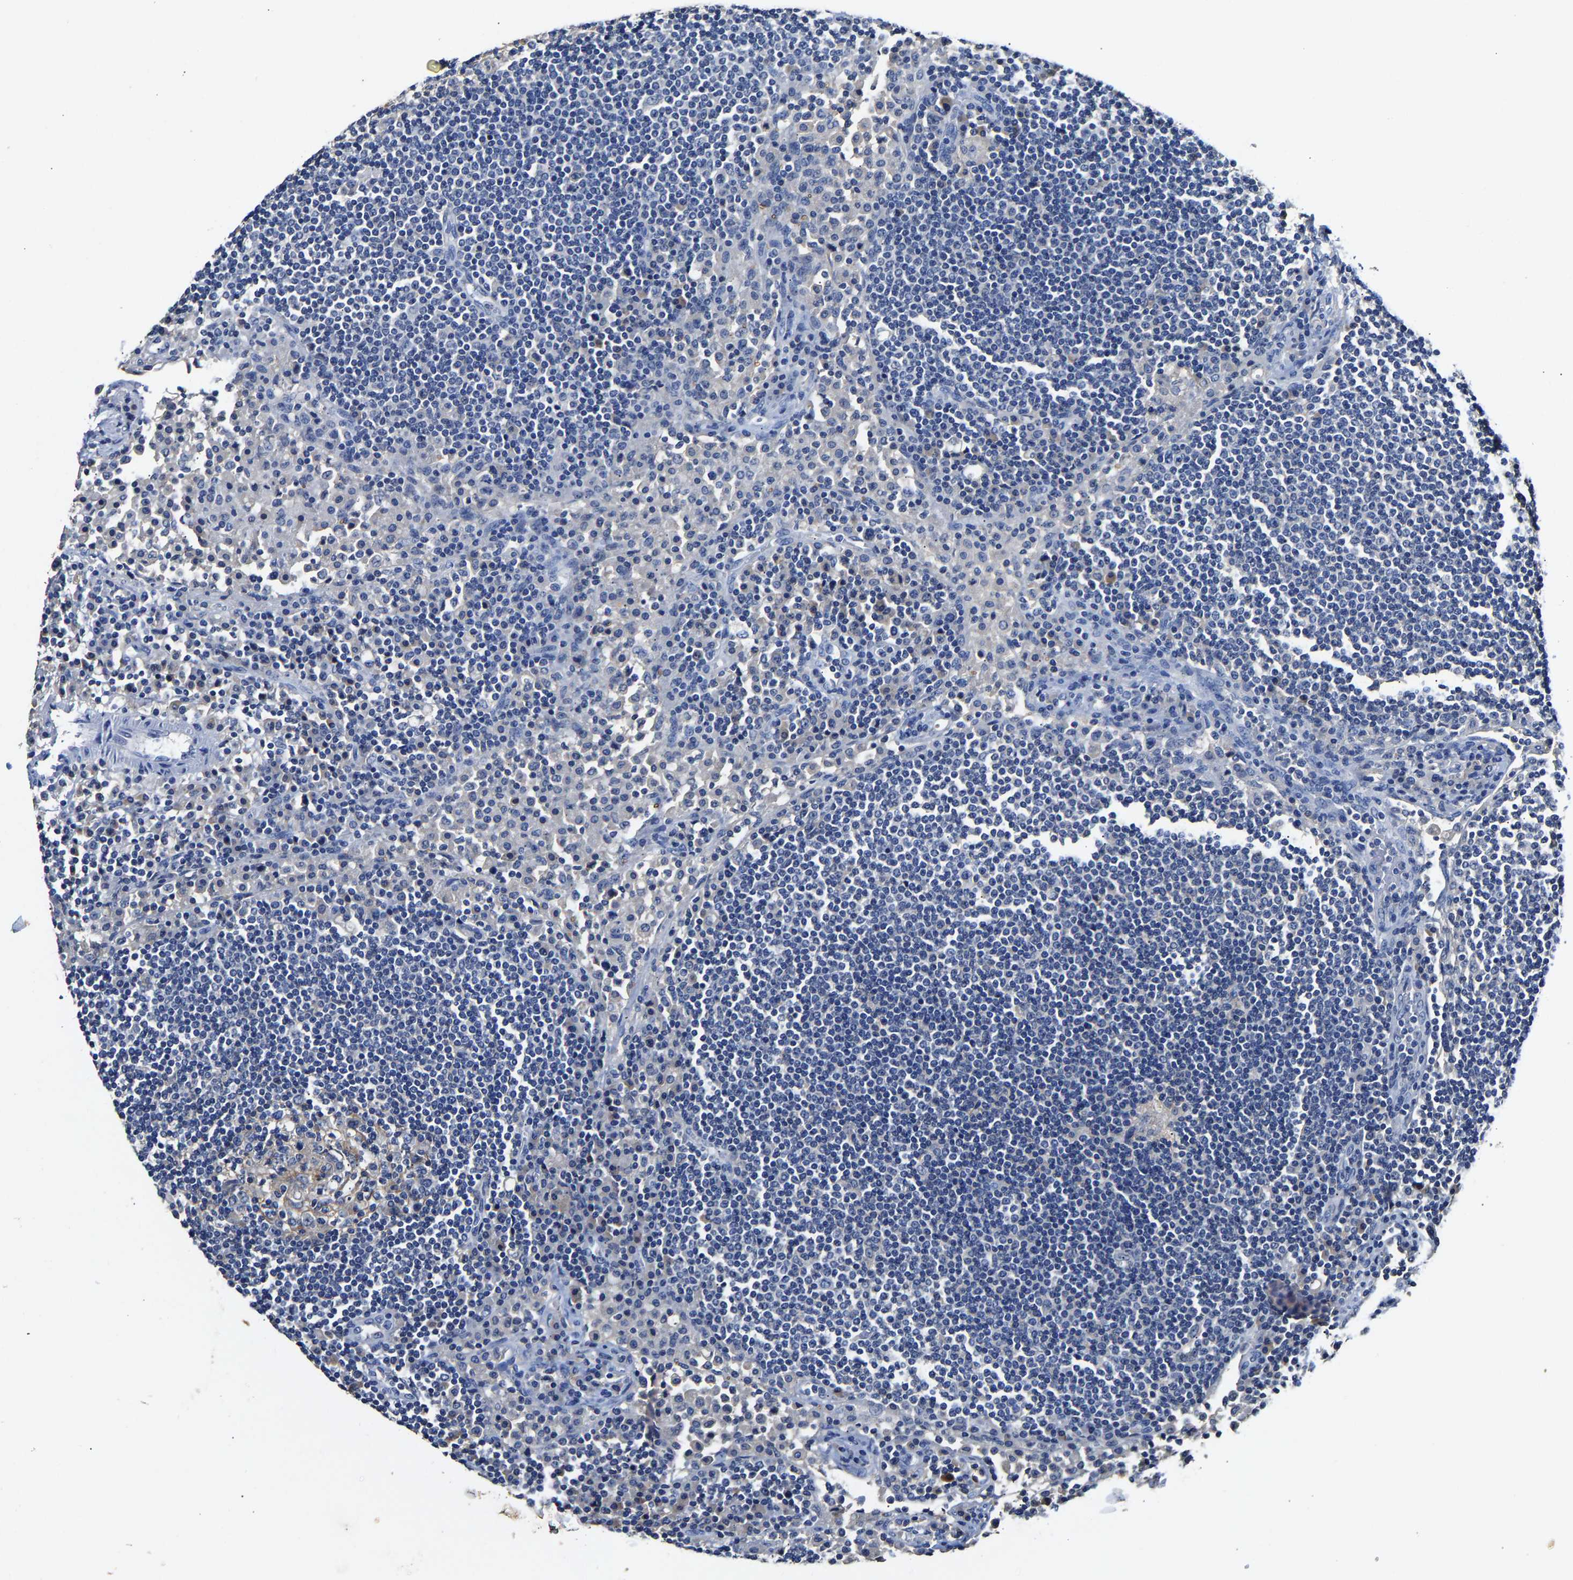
{"staining": {"intensity": "negative", "quantity": "none", "location": "none"}, "tissue": "lymph node", "cell_type": "Germinal center cells", "image_type": "normal", "snomed": [{"axis": "morphology", "description": "Normal tissue, NOS"}, {"axis": "topography", "description": "Lymph node"}], "caption": "Immunohistochemical staining of benign lymph node exhibits no significant expression in germinal center cells. The staining is performed using DAB (3,3'-diaminobenzidine) brown chromogen with nuclei counter-stained in using hematoxylin.", "gene": "SLCO2B1", "patient": {"sex": "female", "age": 53}}